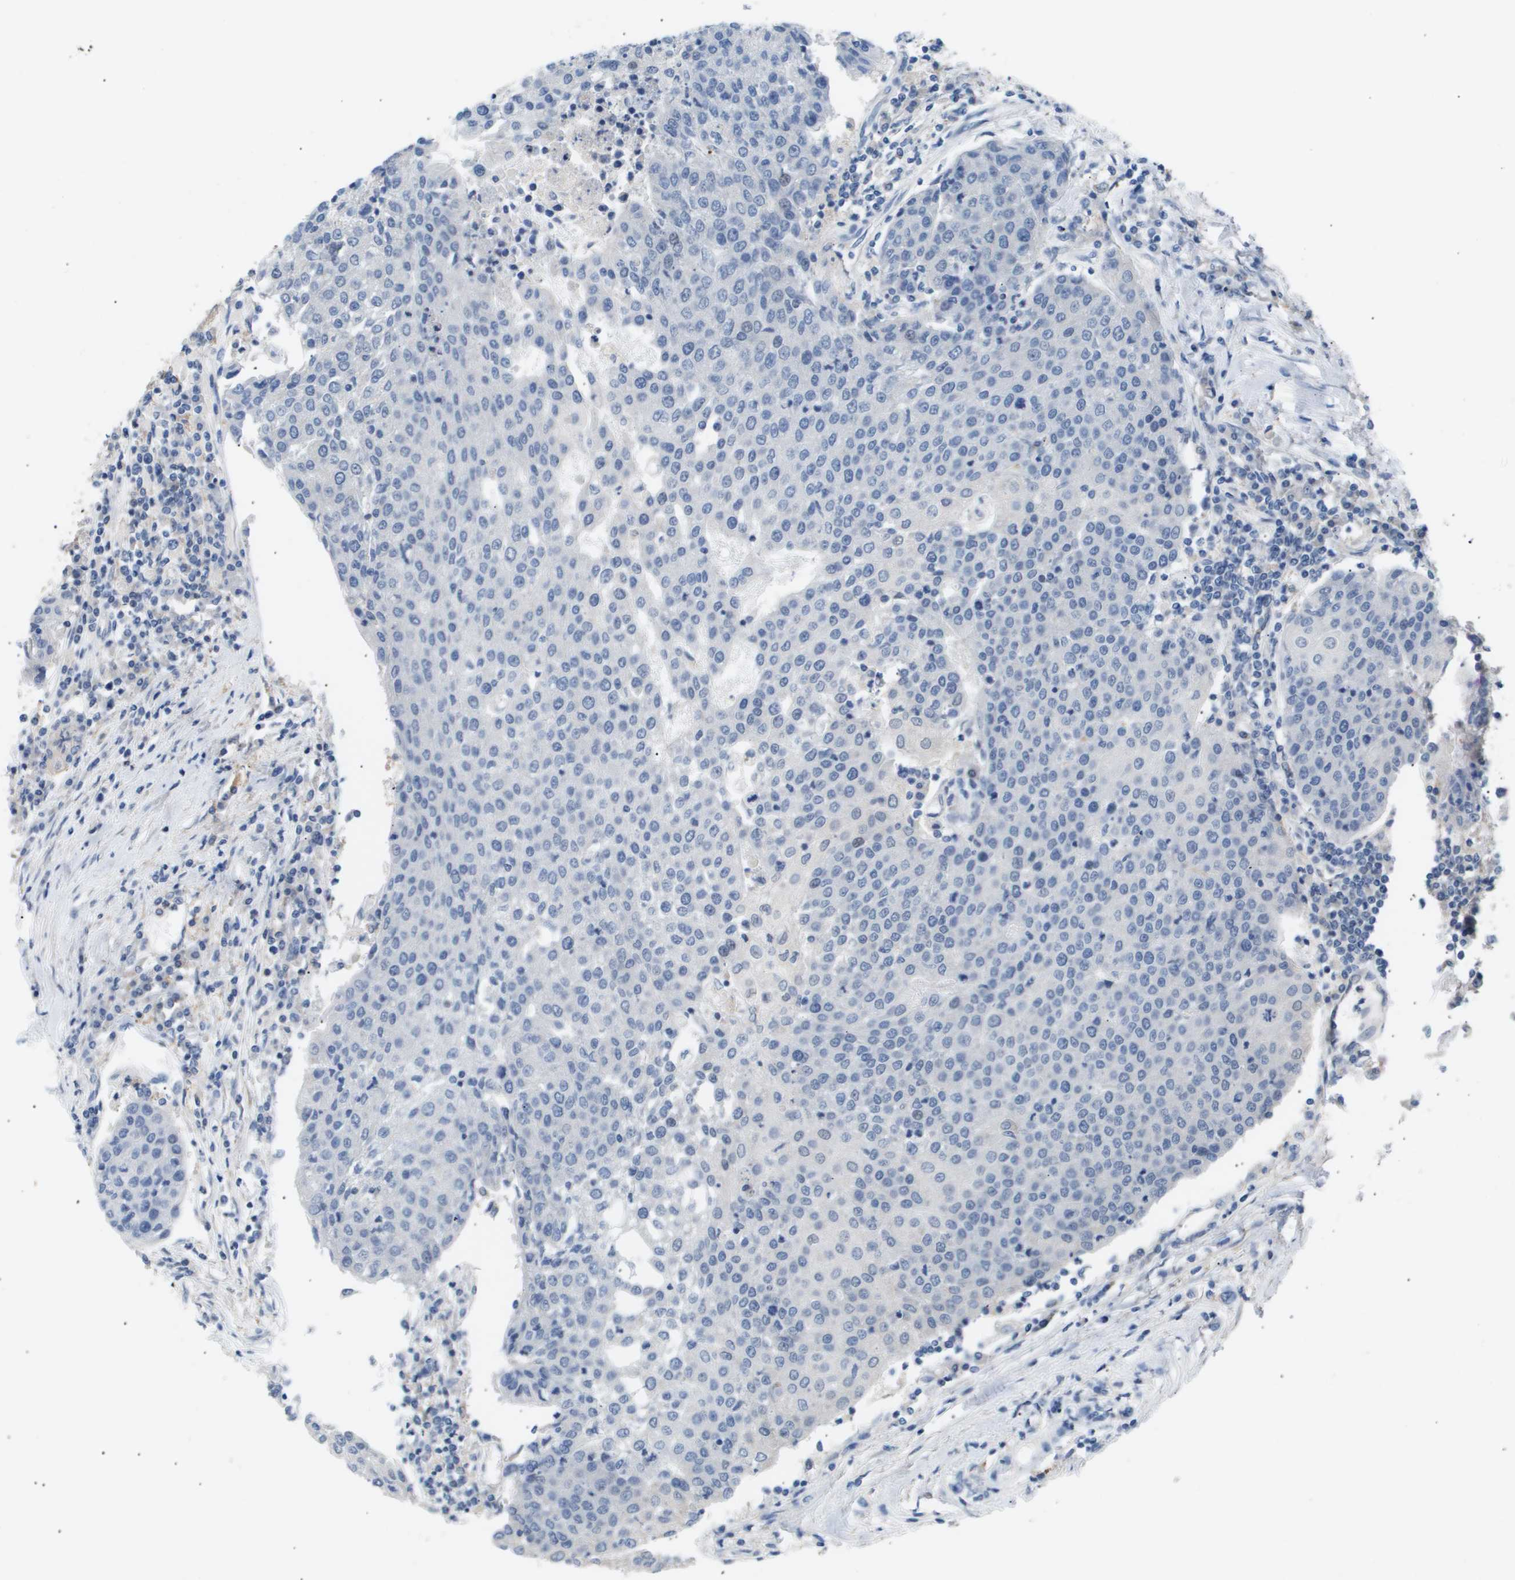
{"staining": {"intensity": "negative", "quantity": "none", "location": "none"}, "tissue": "urothelial cancer", "cell_type": "Tumor cells", "image_type": "cancer", "snomed": [{"axis": "morphology", "description": "Urothelial carcinoma, High grade"}, {"axis": "topography", "description": "Urinary bladder"}], "caption": "DAB (3,3'-diaminobenzidine) immunohistochemical staining of urothelial cancer displays no significant staining in tumor cells.", "gene": "AKR1A1", "patient": {"sex": "female", "age": 85}}